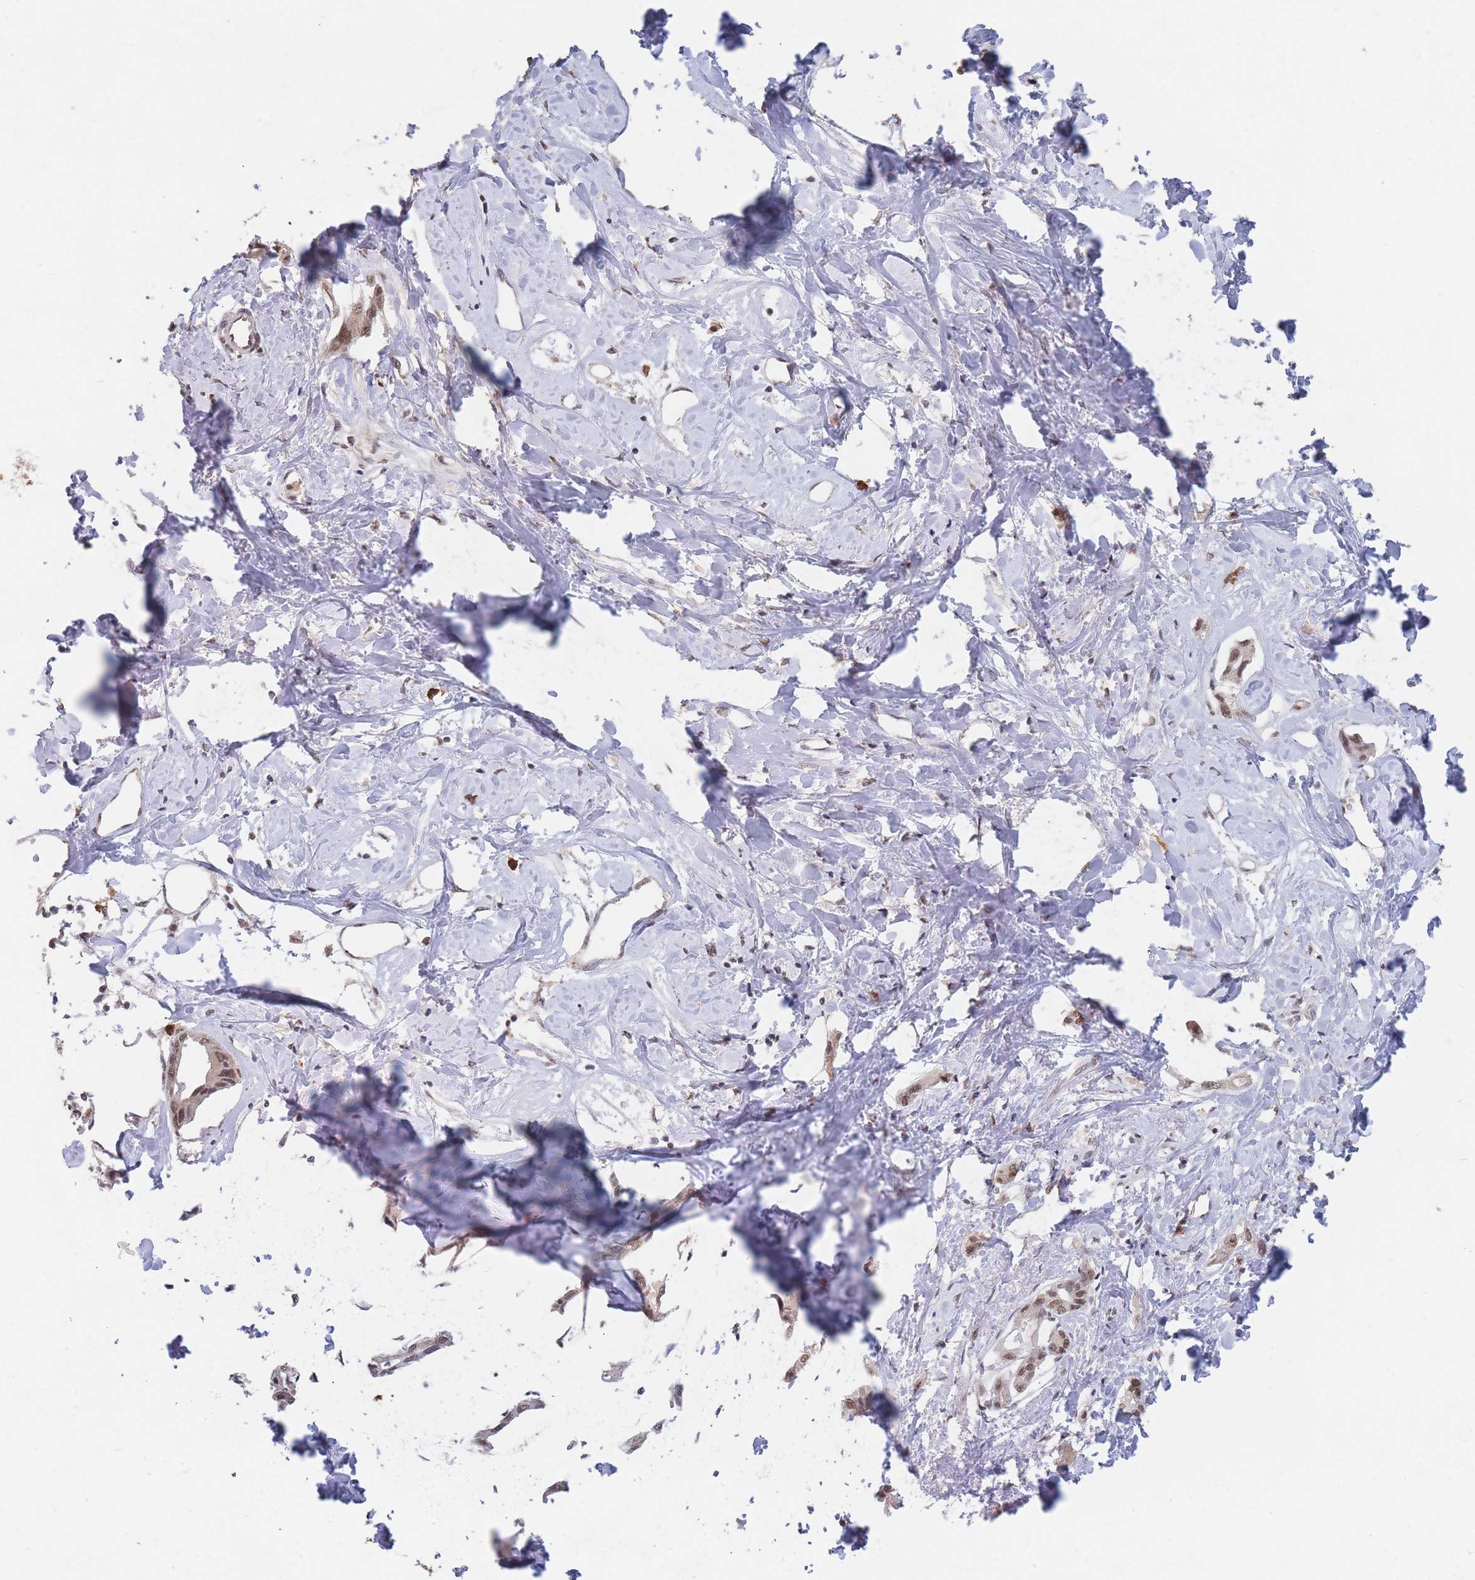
{"staining": {"intensity": "moderate", "quantity": ">75%", "location": "nuclear"}, "tissue": "liver cancer", "cell_type": "Tumor cells", "image_type": "cancer", "snomed": [{"axis": "morphology", "description": "Cholangiocarcinoma"}, {"axis": "topography", "description": "Liver"}], "caption": "The immunohistochemical stain highlights moderate nuclear staining in tumor cells of liver cancer tissue.", "gene": "SNRPA1", "patient": {"sex": "male", "age": 59}}